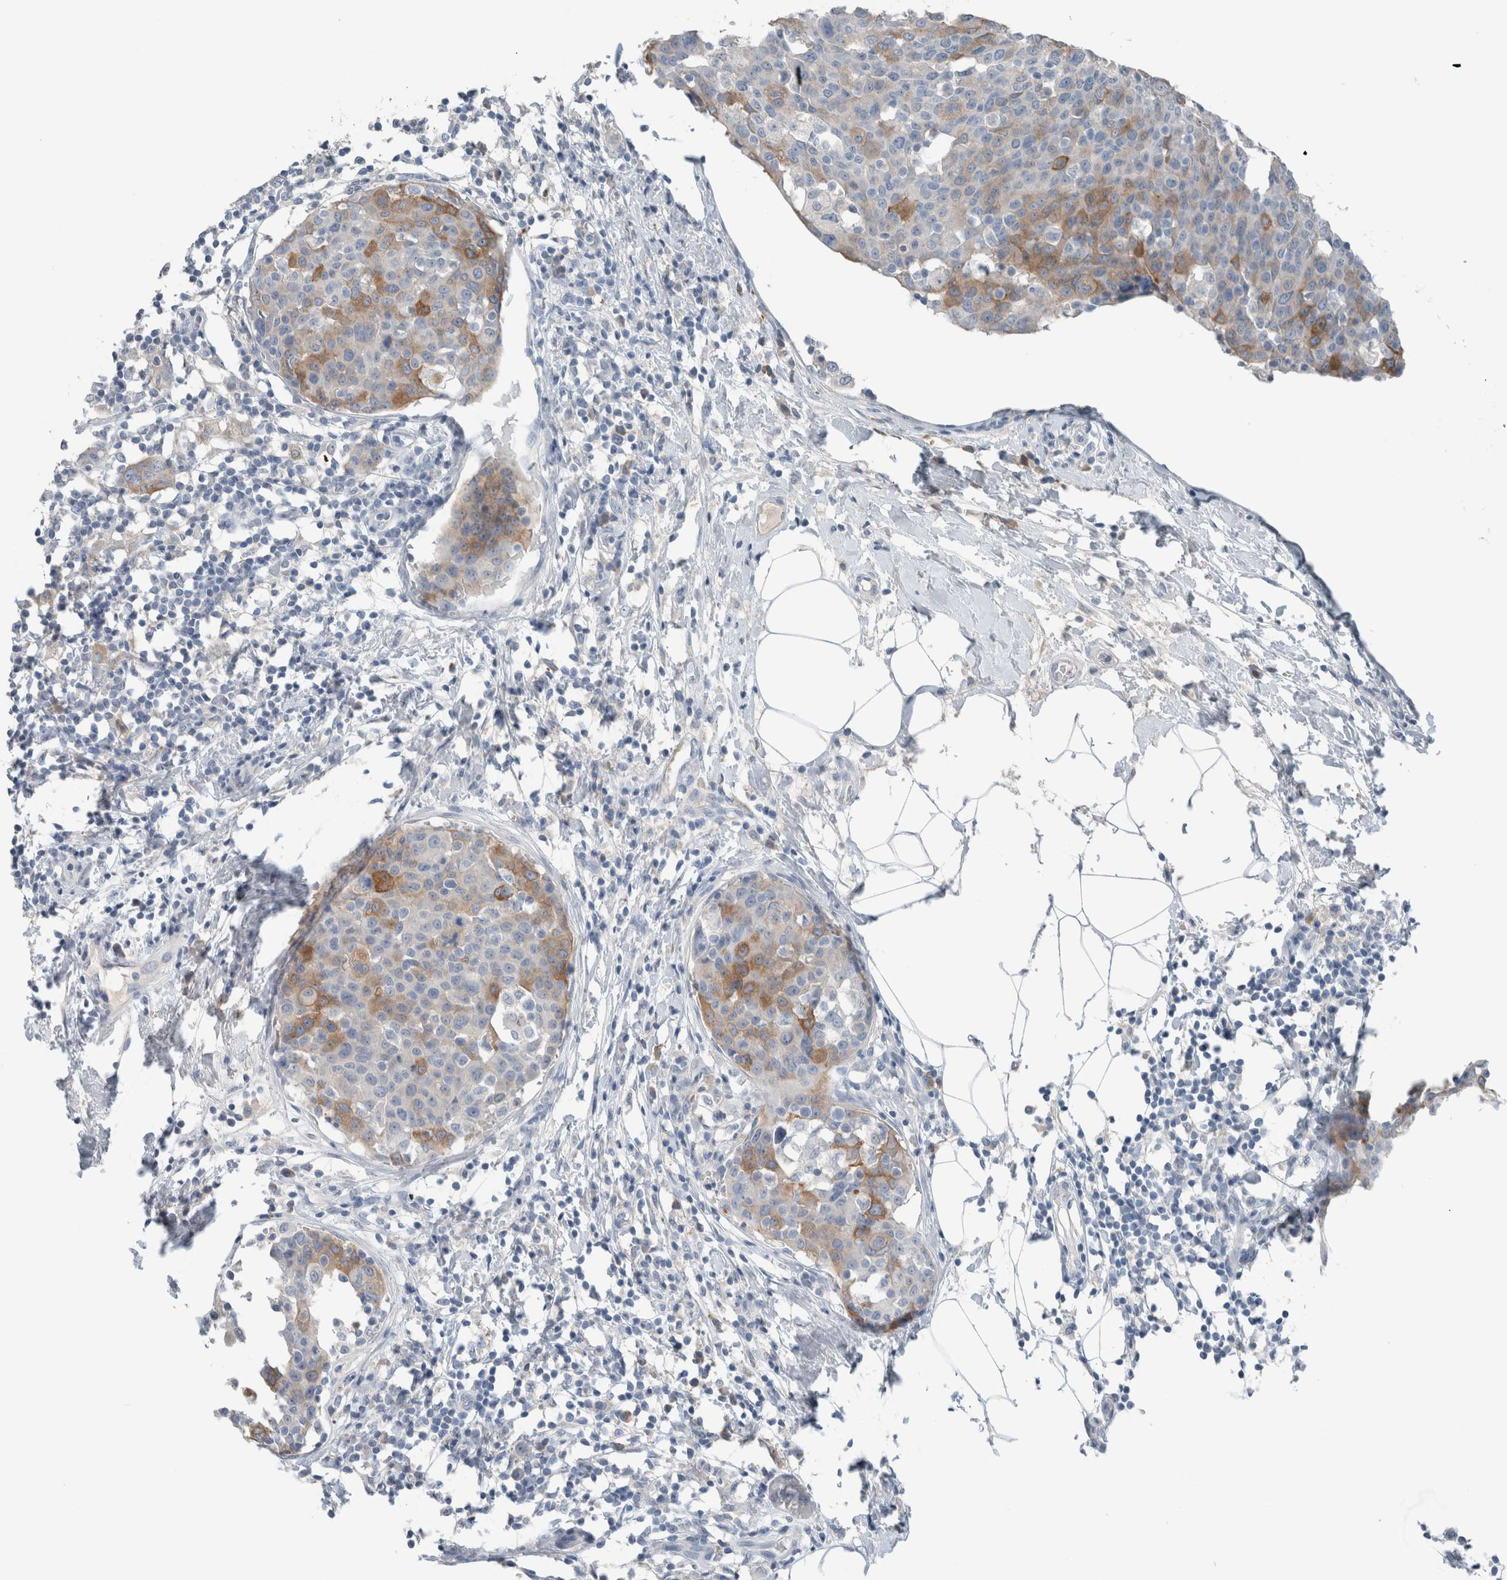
{"staining": {"intensity": "moderate", "quantity": "<25%", "location": "cytoplasmic/membranous"}, "tissue": "breast cancer", "cell_type": "Tumor cells", "image_type": "cancer", "snomed": [{"axis": "morphology", "description": "Normal tissue, NOS"}, {"axis": "morphology", "description": "Duct carcinoma"}, {"axis": "topography", "description": "Breast"}], "caption": "Invasive ductal carcinoma (breast) stained with a brown dye demonstrates moderate cytoplasmic/membranous positive expression in approximately <25% of tumor cells.", "gene": "DUOX1", "patient": {"sex": "female", "age": 37}}